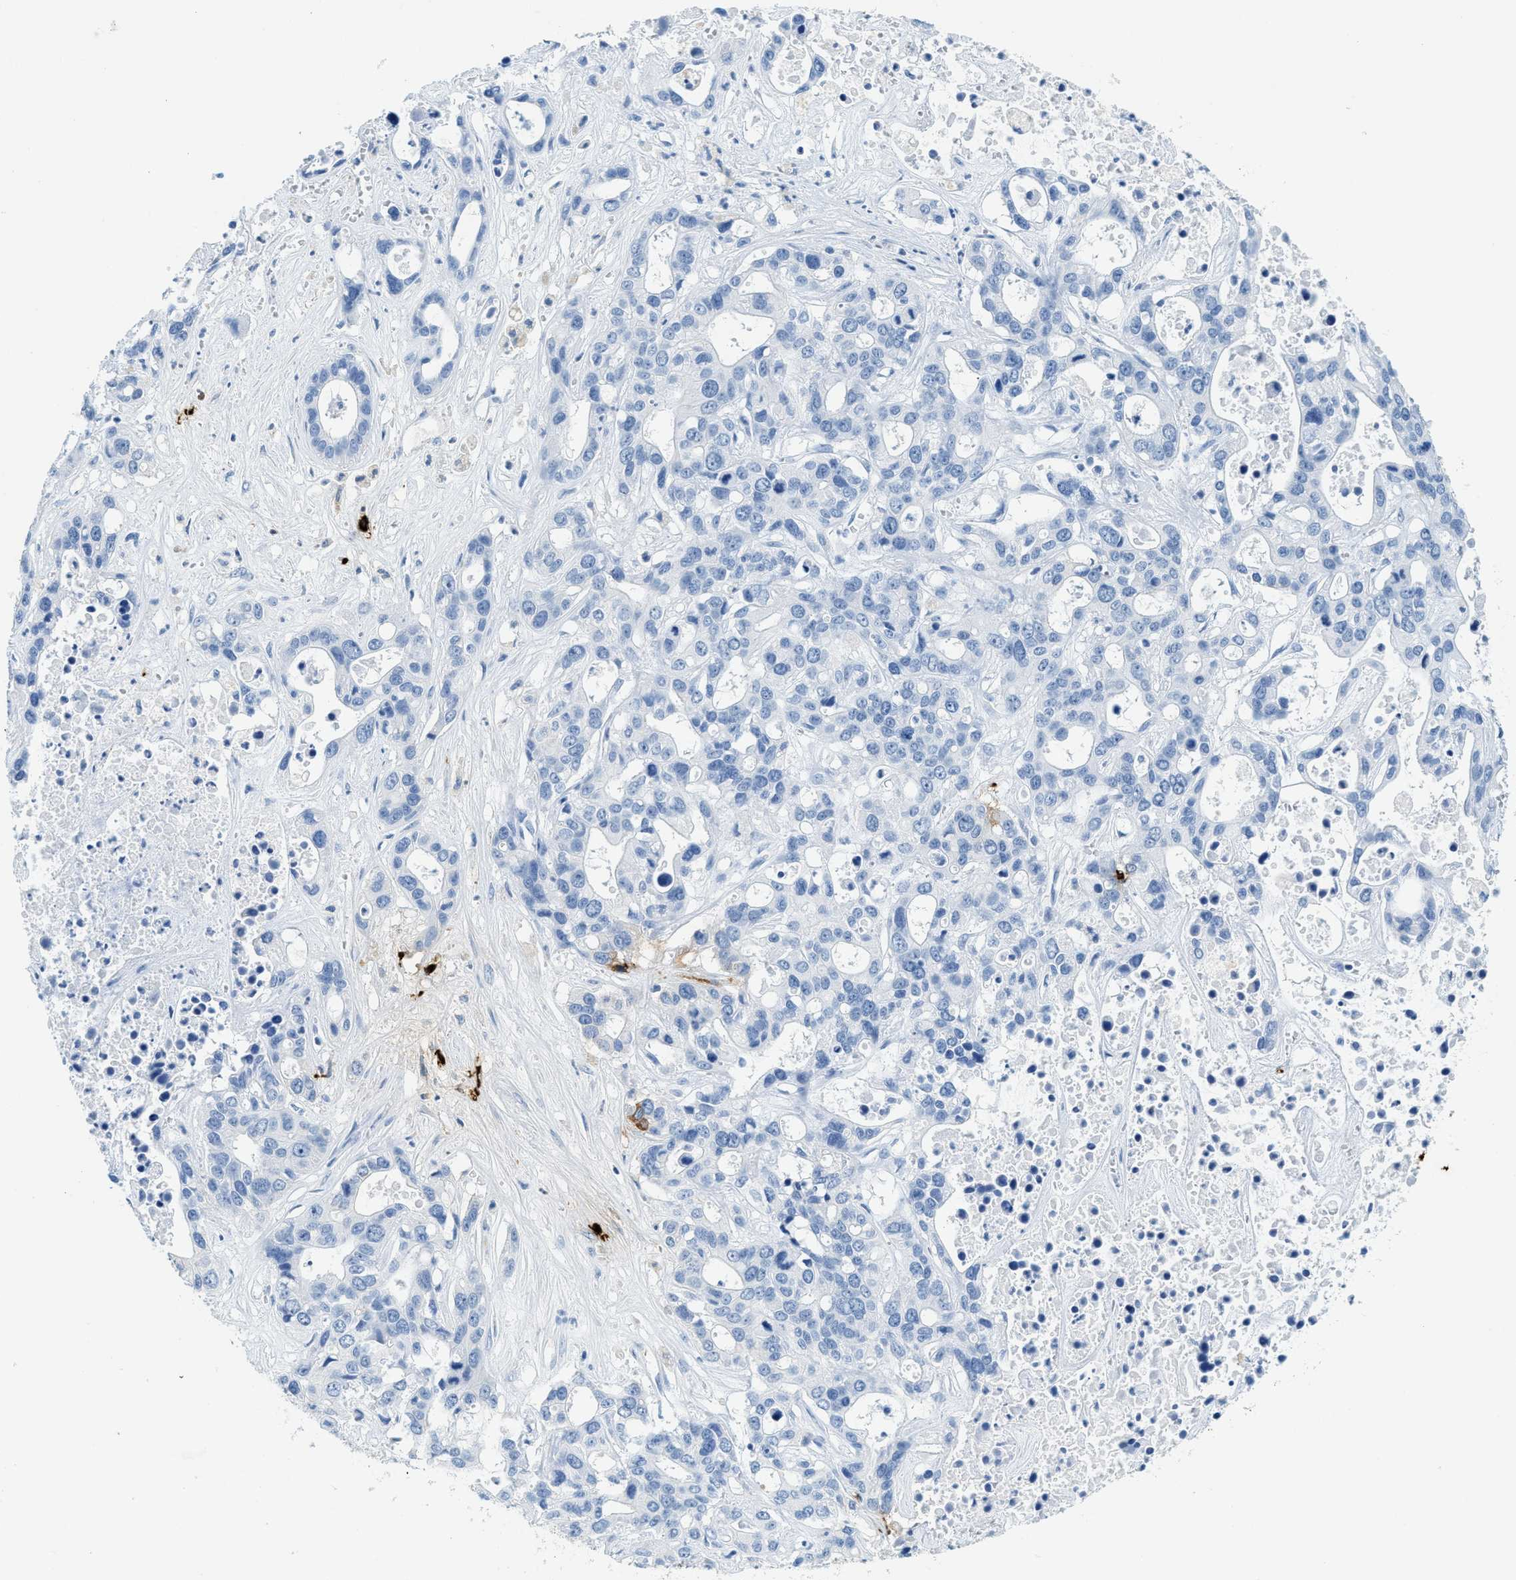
{"staining": {"intensity": "negative", "quantity": "none", "location": "none"}, "tissue": "liver cancer", "cell_type": "Tumor cells", "image_type": "cancer", "snomed": [{"axis": "morphology", "description": "Cholangiocarcinoma"}, {"axis": "topography", "description": "Liver"}], "caption": "Photomicrograph shows no significant protein positivity in tumor cells of liver cholangiocarcinoma.", "gene": "TPSAB1", "patient": {"sex": "female", "age": 65}}